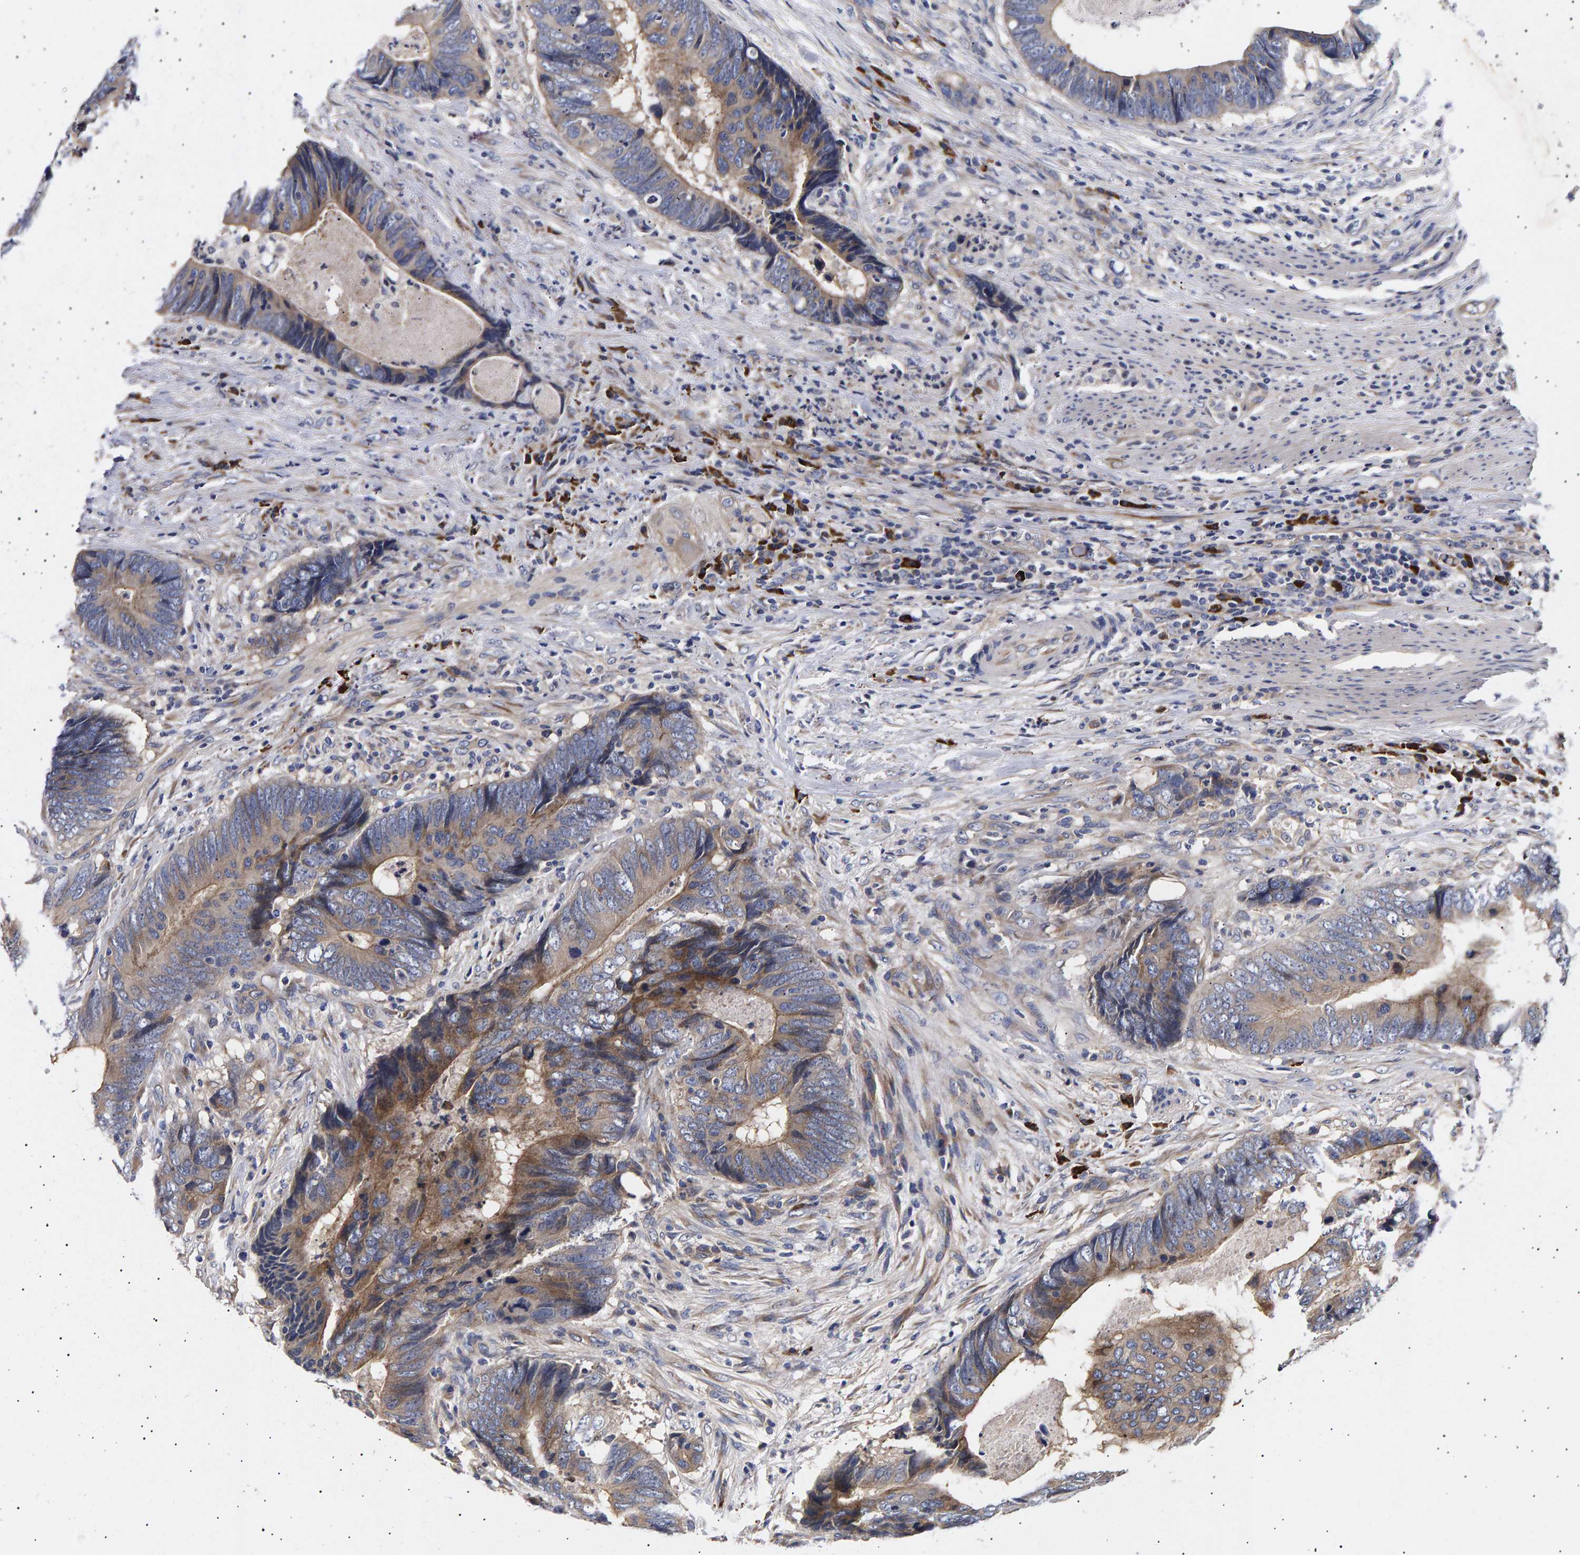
{"staining": {"intensity": "moderate", "quantity": "25%-75%", "location": "cytoplasmic/membranous"}, "tissue": "colorectal cancer", "cell_type": "Tumor cells", "image_type": "cancer", "snomed": [{"axis": "morphology", "description": "Adenocarcinoma, NOS"}, {"axis": "topography", "description": "Colon"}], "caption": "Human adenocarcinoma (colorectal) stained with a brown dye displays moderate cytoplasmic/membranous positive staining in about 25%-75% of tumor cells.", "gene": "ANKRD40", "patient": {"sex": "male", "age": 56}}